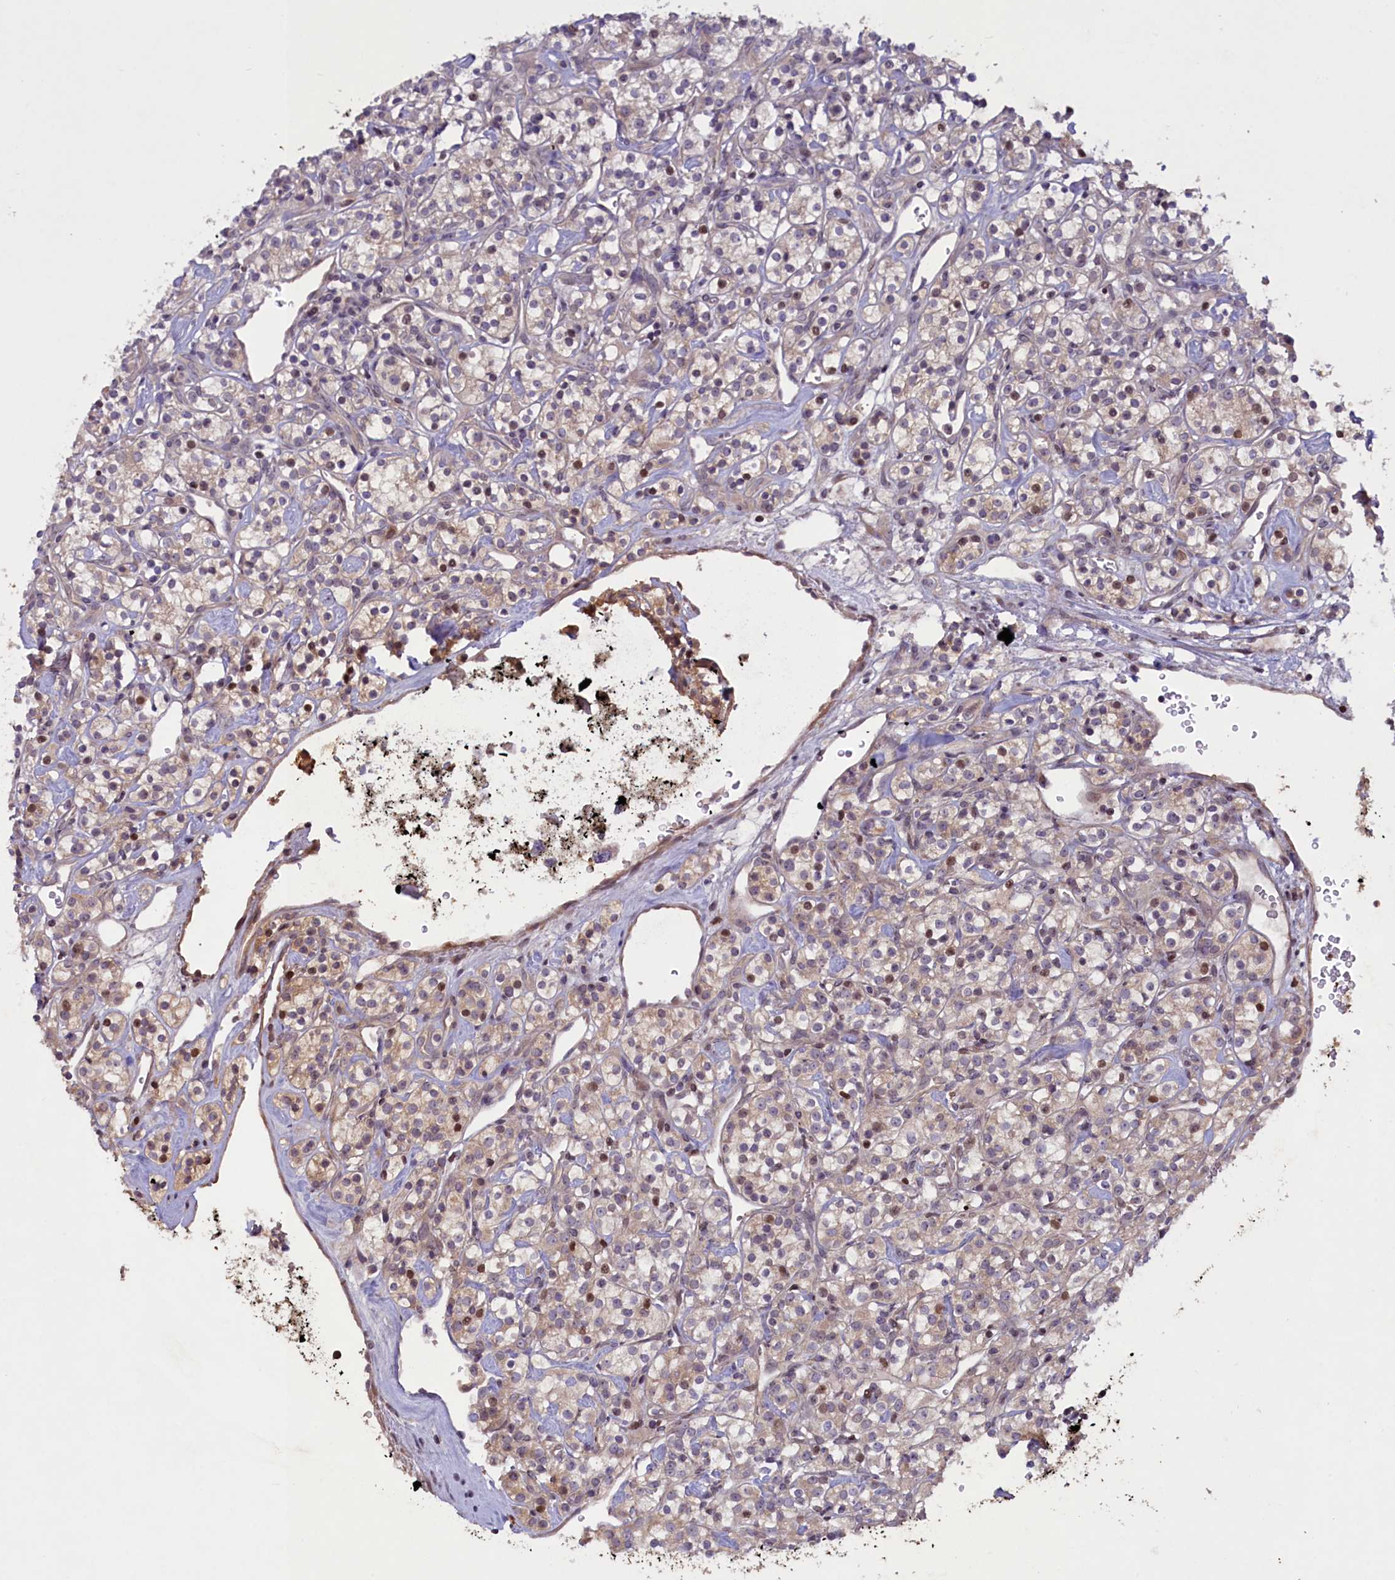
{"staining": {"intensity": "moderate", "quantity": "<25%", "location": "nuclear"}, "tissue": "renal cancer", "cell_type": "Tumor cells", "image_type": "cancer", "snomed": [{"axis": "morphology", "description": "Adenocarcinoma, NOS"}, {"axis": "topography", "description": "Kidney"}], "caption": "A brown stain highlights moderate nuclear positivity of a protein in human adenocarcinoma (renal) tumor cells.", "gene": "MAN2C1", "patient": {"sex": "male", "age": 77}}